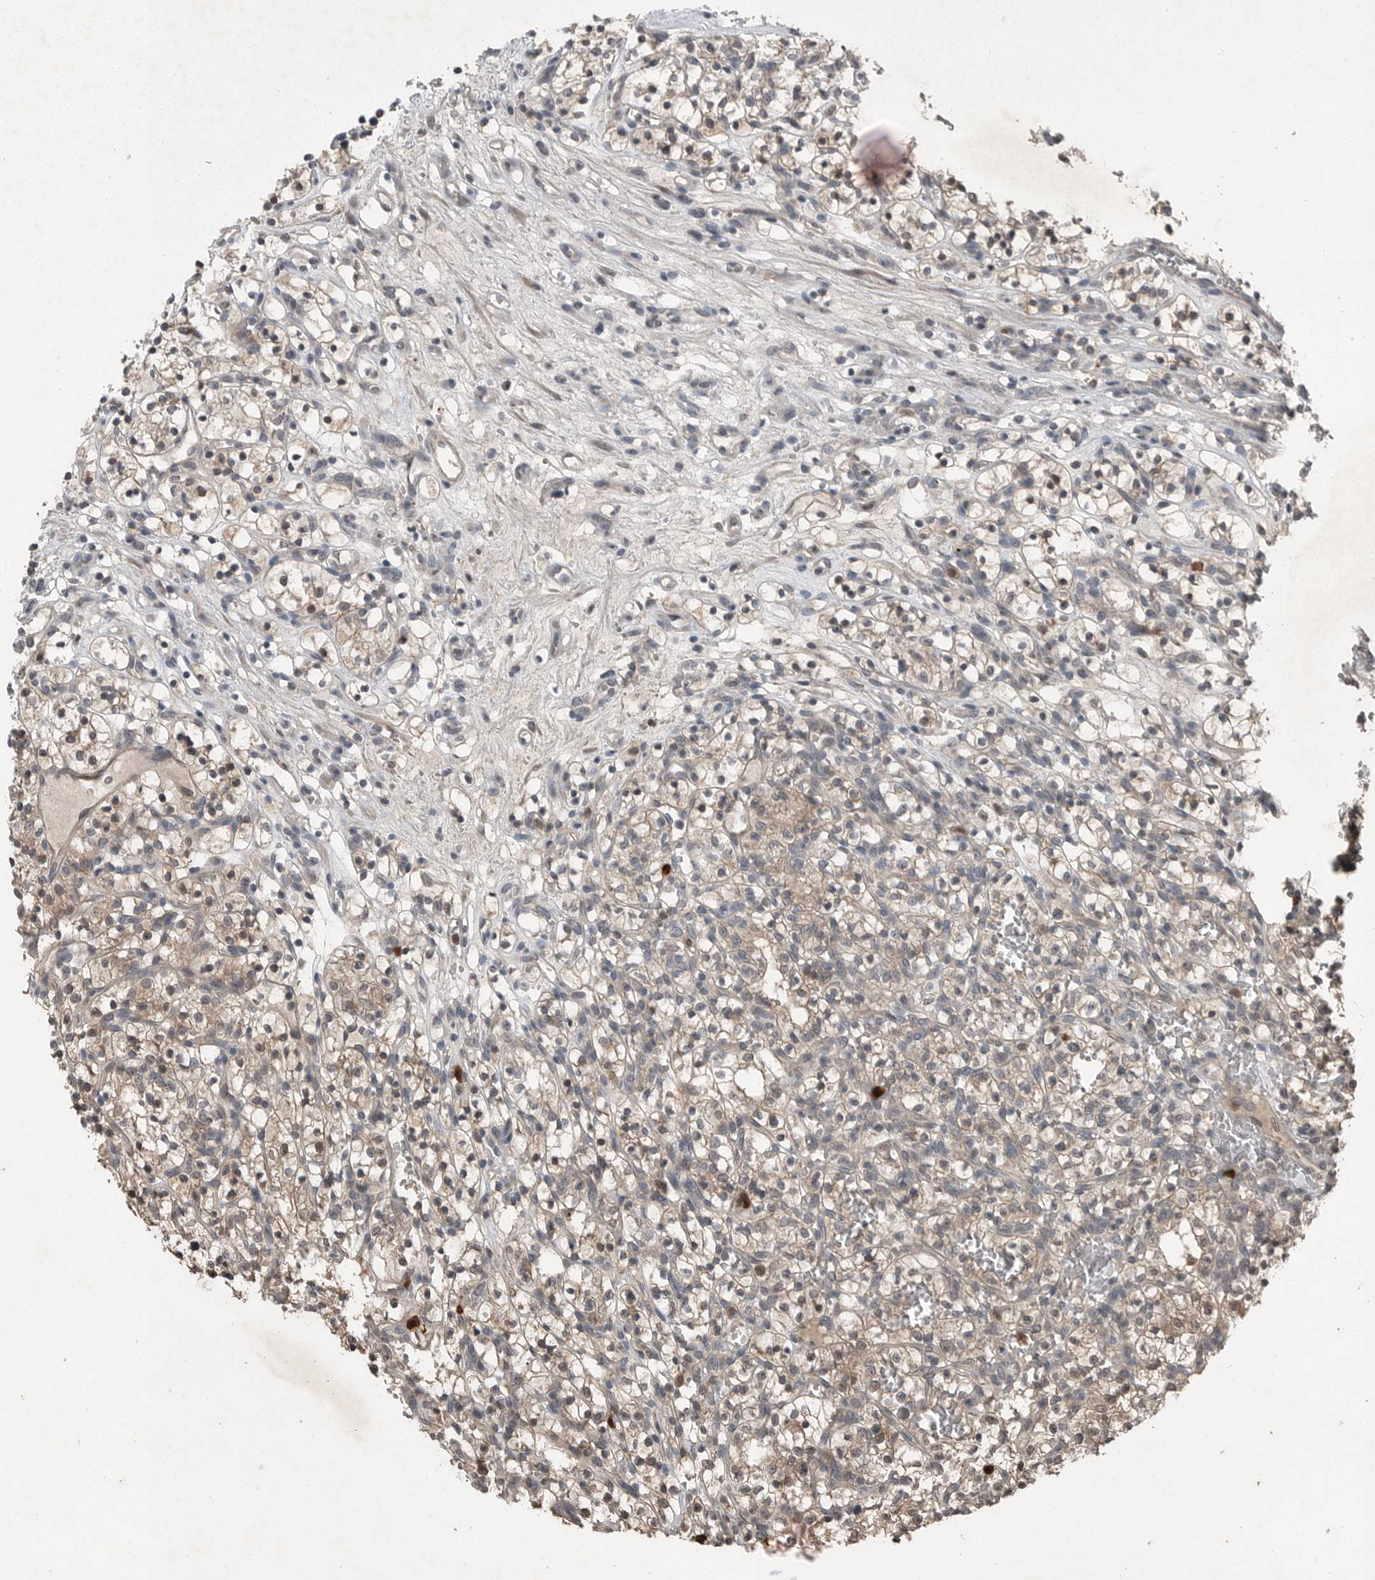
{"staining": {"intensity": "weak", "quantity": ">75%", "location": "cytoplasmic/membranous"}, "tissue": "renal cancer", "cell_type": "Tumor cells", "image_type": "cancer", "snomed": [{"axis": "morphology", "description": "Adenocarcinoma, NOS"}, {"axis": "topography", "description": "Kidney"}], "caption": "A high-resolution histopathology image shows immunohistochemistry staining of adenocarcinoma (renal), which reveals weak cytoplasmic/membranous expression in about >75% of tumor cells.", "gene": "SCP2", "patient": {"sex": "female", "age": 57}}